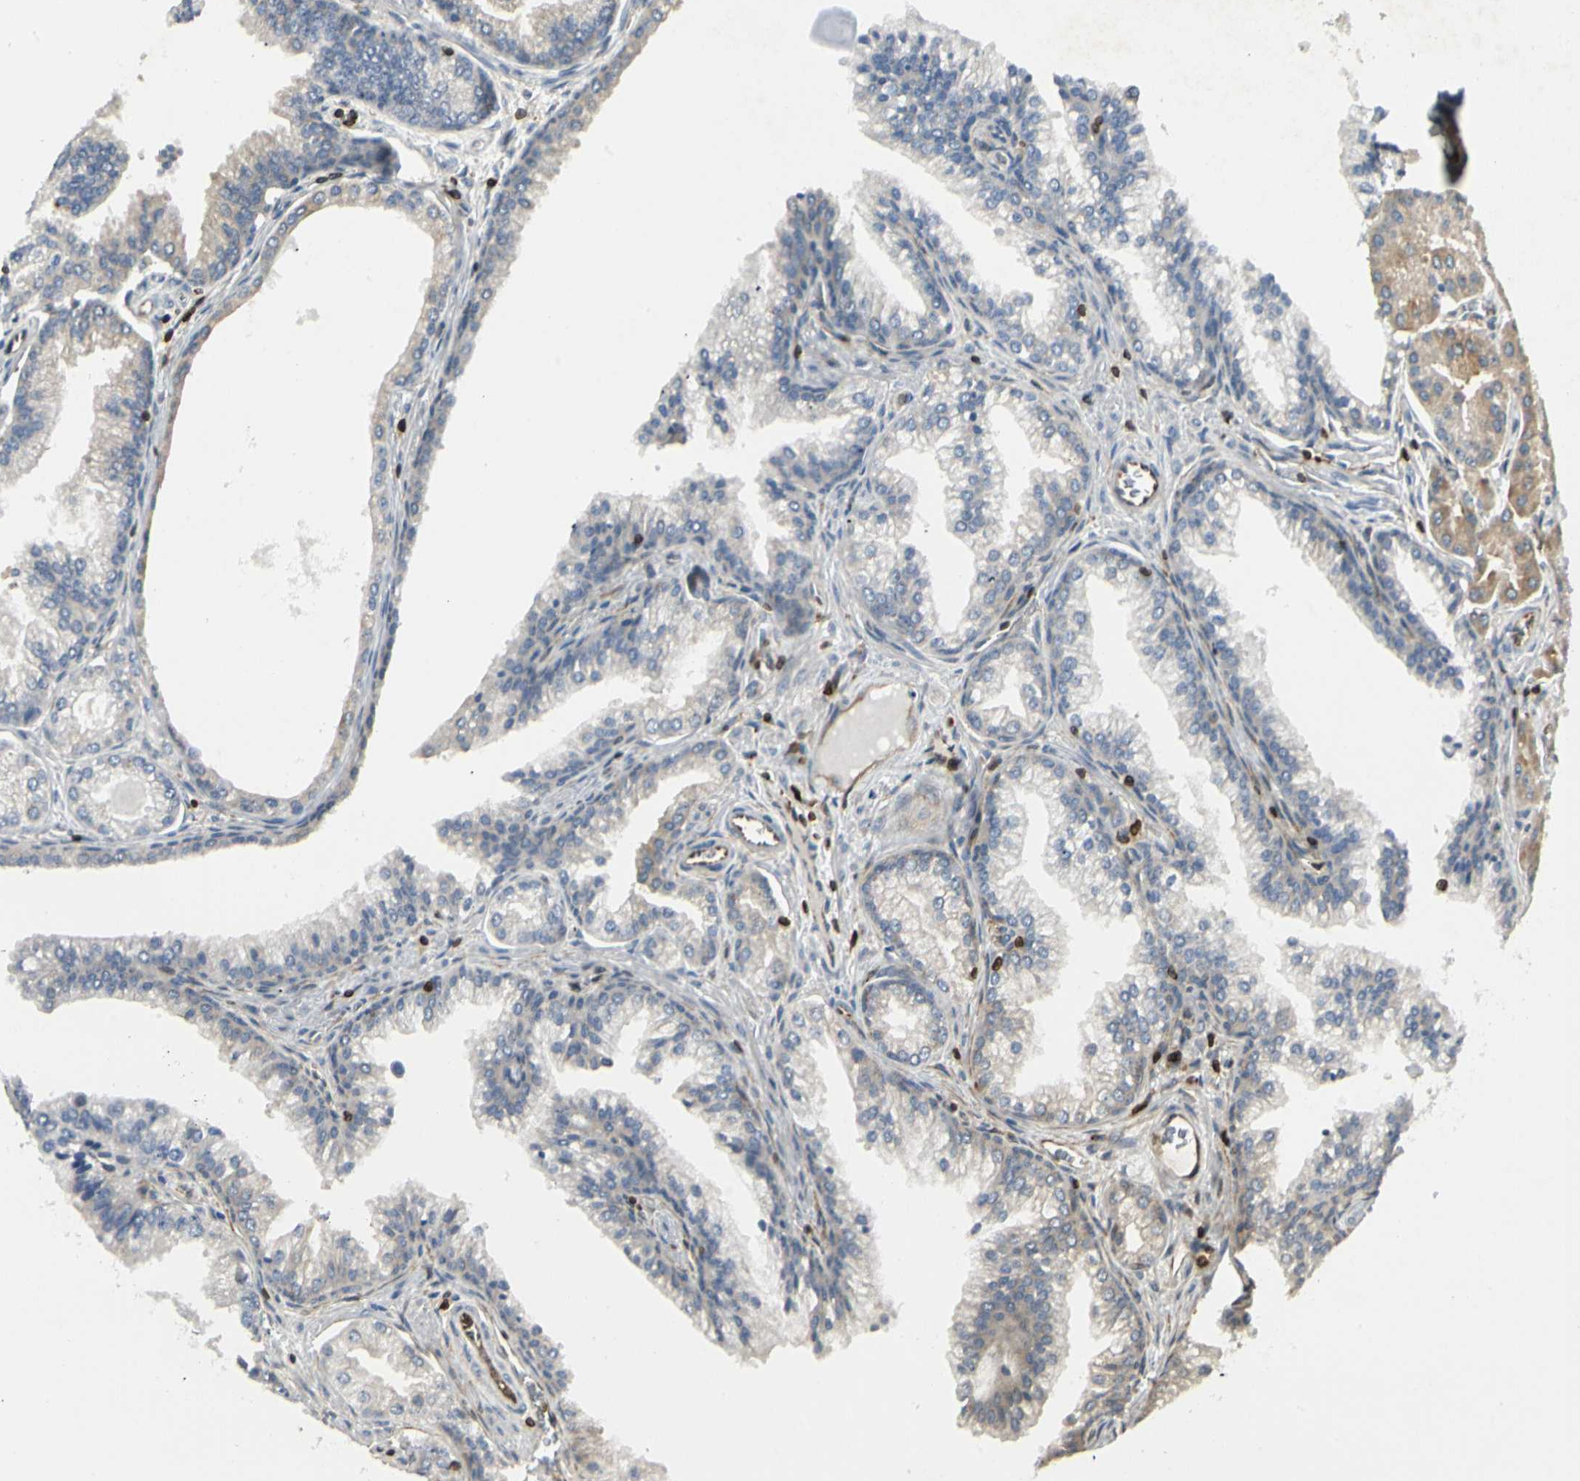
{"staining": {"intensity": "weak", "quantity": "25%-75%", "location": "cytoplasmic/membranous"}, "tissue": "prostate cancer", "cell_type": "Tumor cells", "image_type": "cancer", "snomed": [{"axis": "morphology", "description": "Adenocarcinoma, Low grade"}, {"axis": "topography", "description": "Prostate"}], "caption": "A brown stain highlights weak cytoplasmic/membranous expression of a protein in human prostate adenocarcinoma (low-grade) tumor cells.", "gene": "TAPBP", "patient": {"sex": "male", "age": 59}}